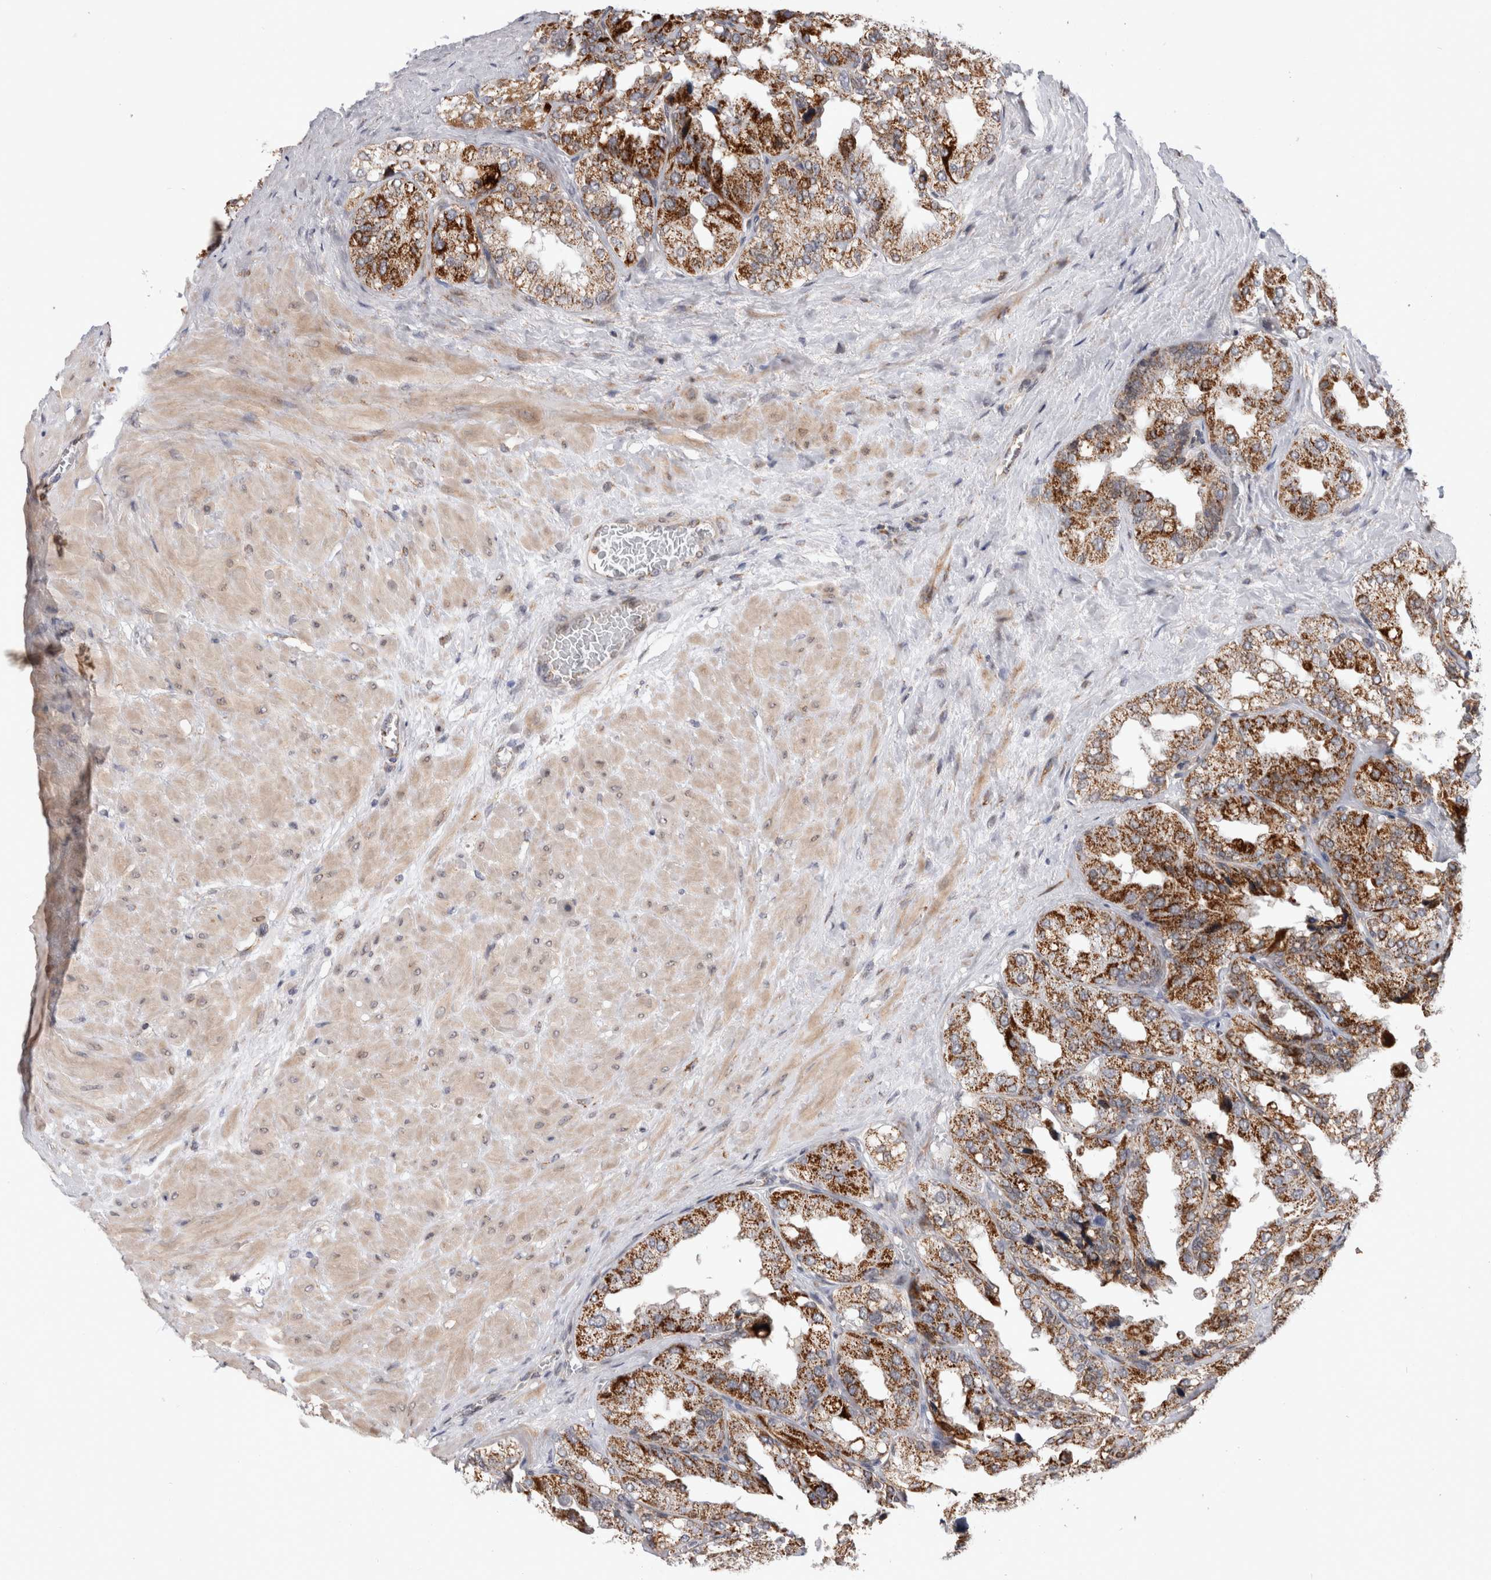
{"staining": {"intensity": "strong", "quantity": ">75%", "location": "cytoplasmic/membranous"}, "tissue": "seminal vesicle", "cell_type": "Glandular cells", "image_type": "normal", "snomed": [{"axis": "morphology", "description": "Normal tissue, NOS"}, {"axis": "topography", "description": "Prostate"}, {"axis": "topography", "description": "Seminal veicle"}], "caption": "About >75% of glandular cells in unremarkable human seminal vesicle reveal strong cytoplasmic/membranous protein staining as visualized by brown immunohistochemical staining.", "gene": "MRPL37", "patient": {"sex": "male", "age": 51}}